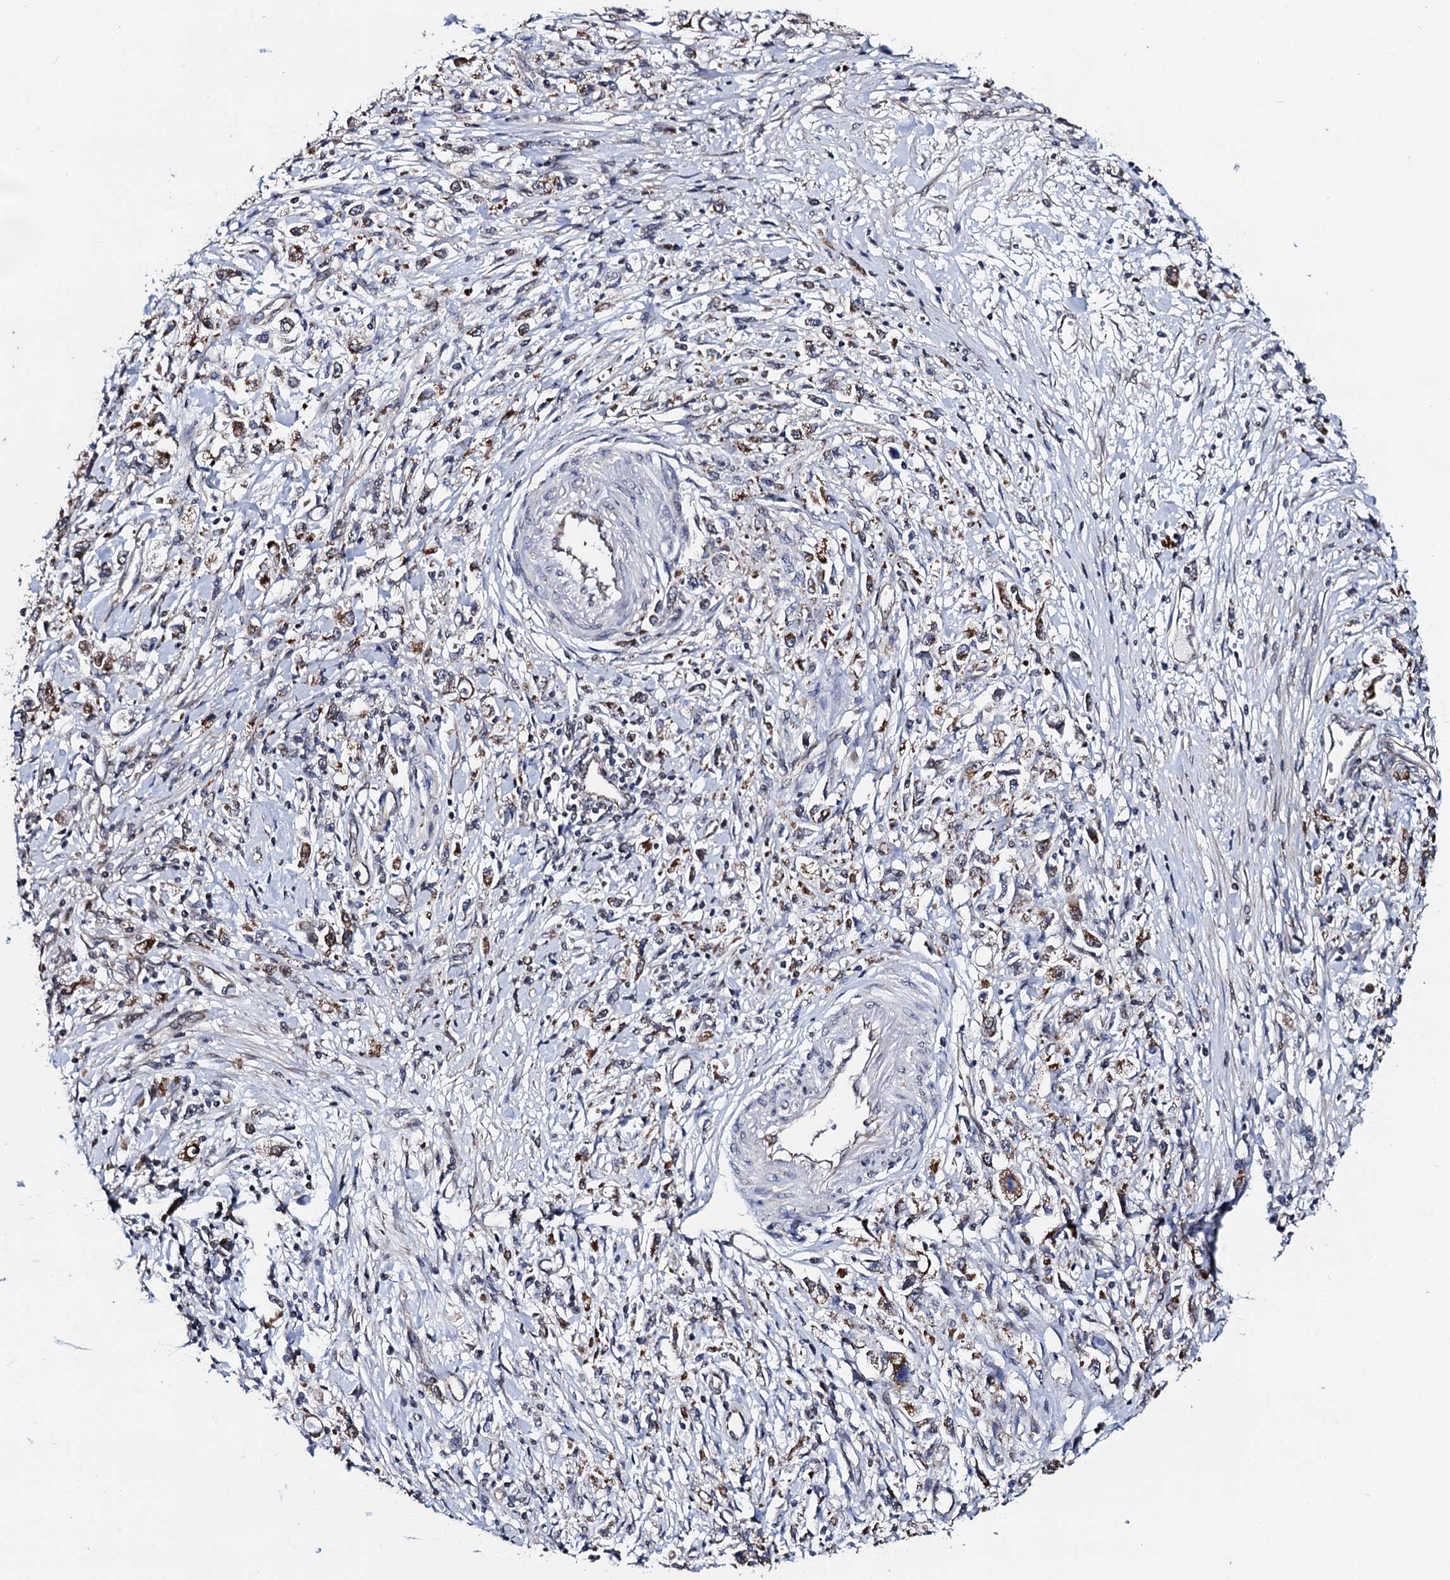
{"staining": {"intensity": "moderate", "quantity": ">75%", "location": "cytoplasmic/membranous"}, "tissue": "stomach cancer", "cell_type": "Tumor cells", "image_type": "cancer", "snomed": [{"axis": "morphology", "description": "Adenocarcinoma, NOS"}, {"axis": "topography", "description": "Stomach"}], "caption": "Protein analysis of stomach adenocarcinoma tissue demonstrates moderate cytoplasmic/membranous expression in about >75% of tumor cells.", "gene": "PTCD3", "patient": {"sex": "female", "age": 59}}